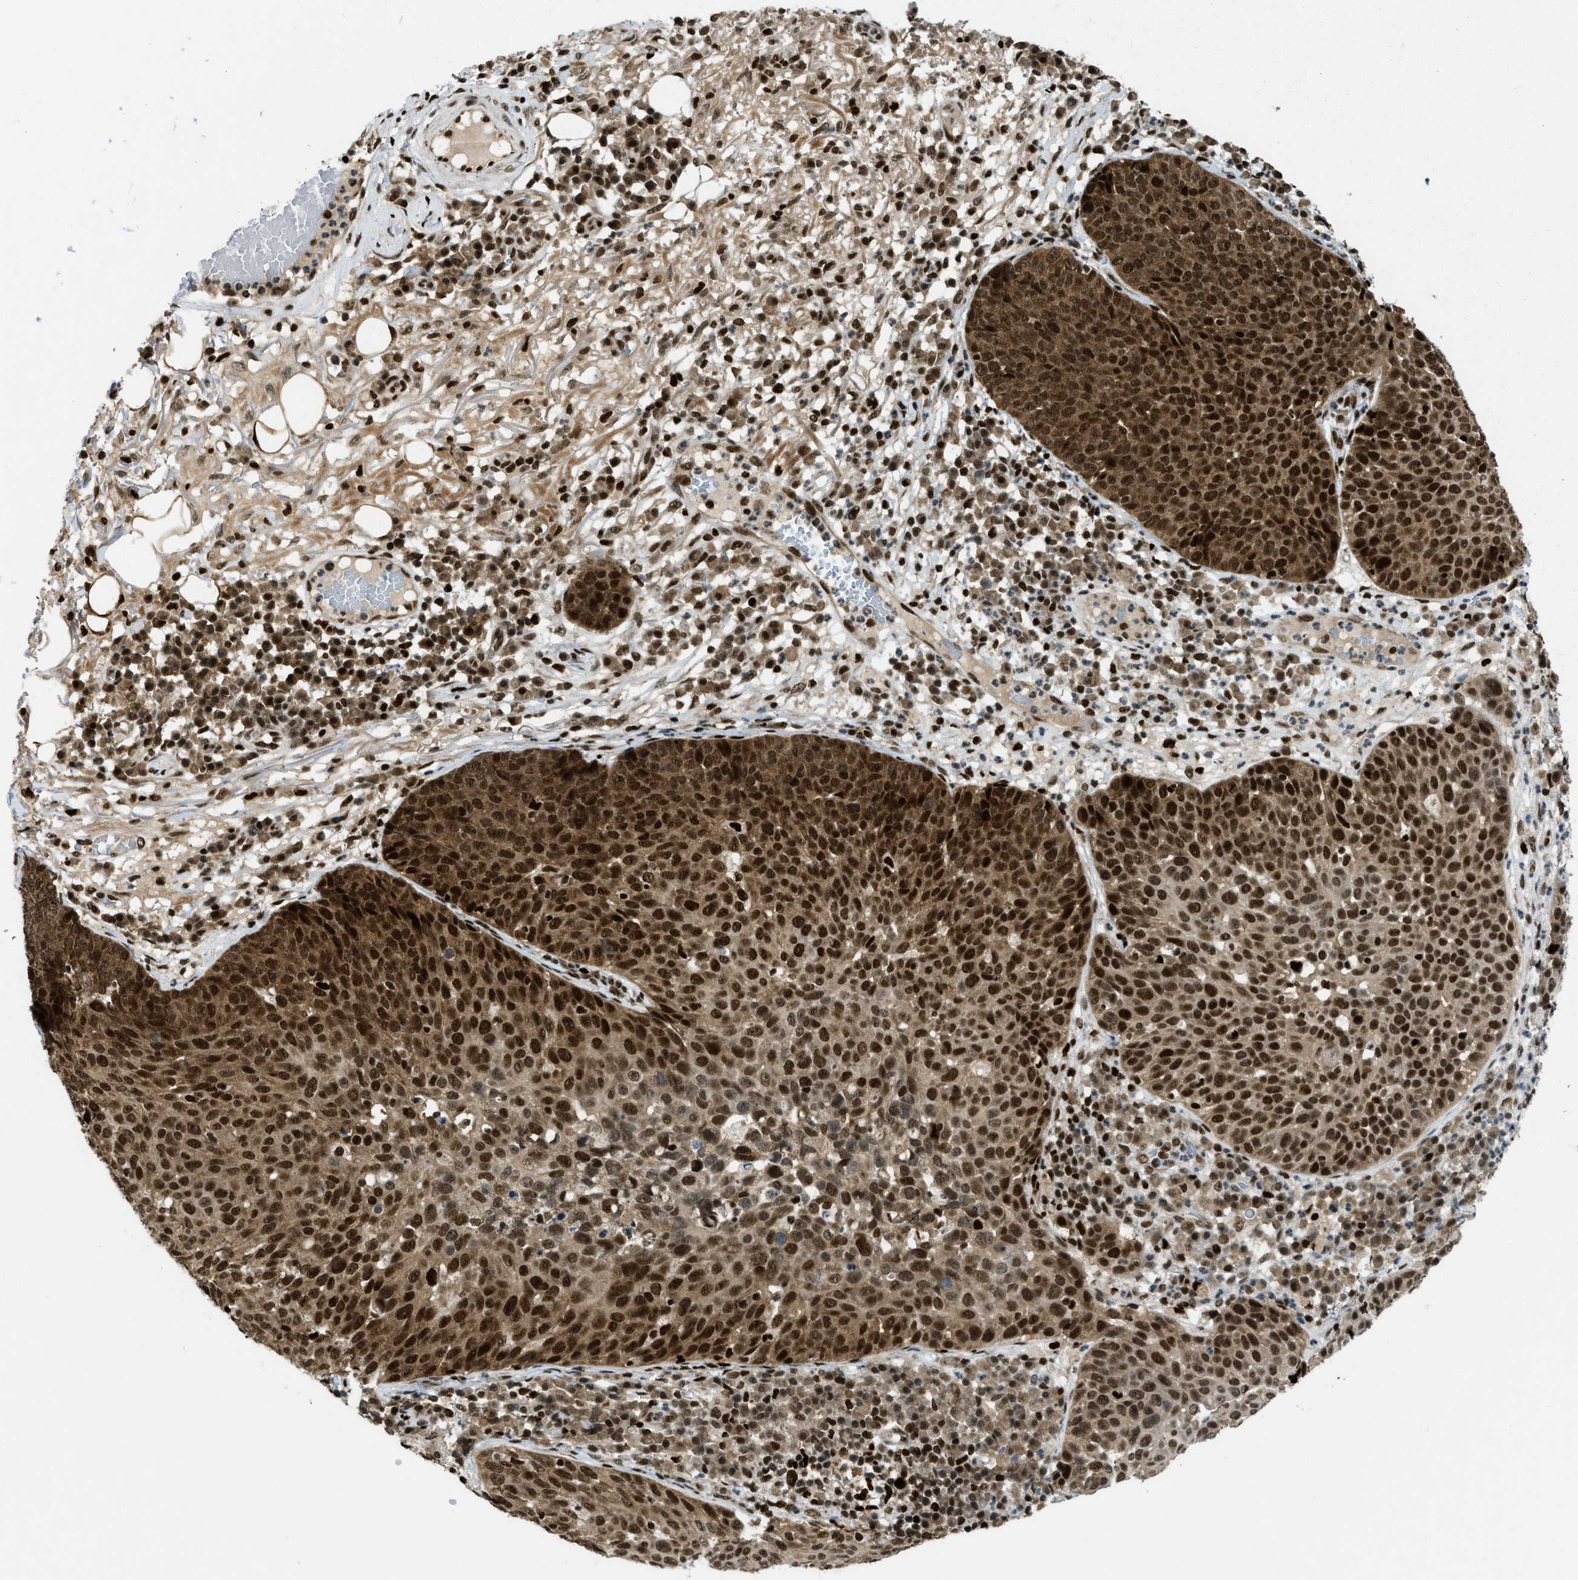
{"staining": {"intensity": "strong", "quantity": ">75%", "location": "nuclear"}, "tissue": "skin cancer", "cell_type": "Tumor cells", "image_type": "cancer", "snomed": [{"axis": "morphology", "description": "Squamous cell carcinoma in situ, NOS"}, {"axis": "morphology", "description": "Squamous cell carcinoma, NOS"}, {"axis": "topography", "description": "Skin"}], "caption": "High-power microscopy captured an immunohistochemistry micrograph of skin cancer, revealing strong nuclear staining in approximately >75% of tumor cells. (DAB (3,3'-diaminobenzidine) IHC with brightfield microscopy, high magnification).", "gene": "RFX5", "patient": {"sex": "male", "age": 93}}